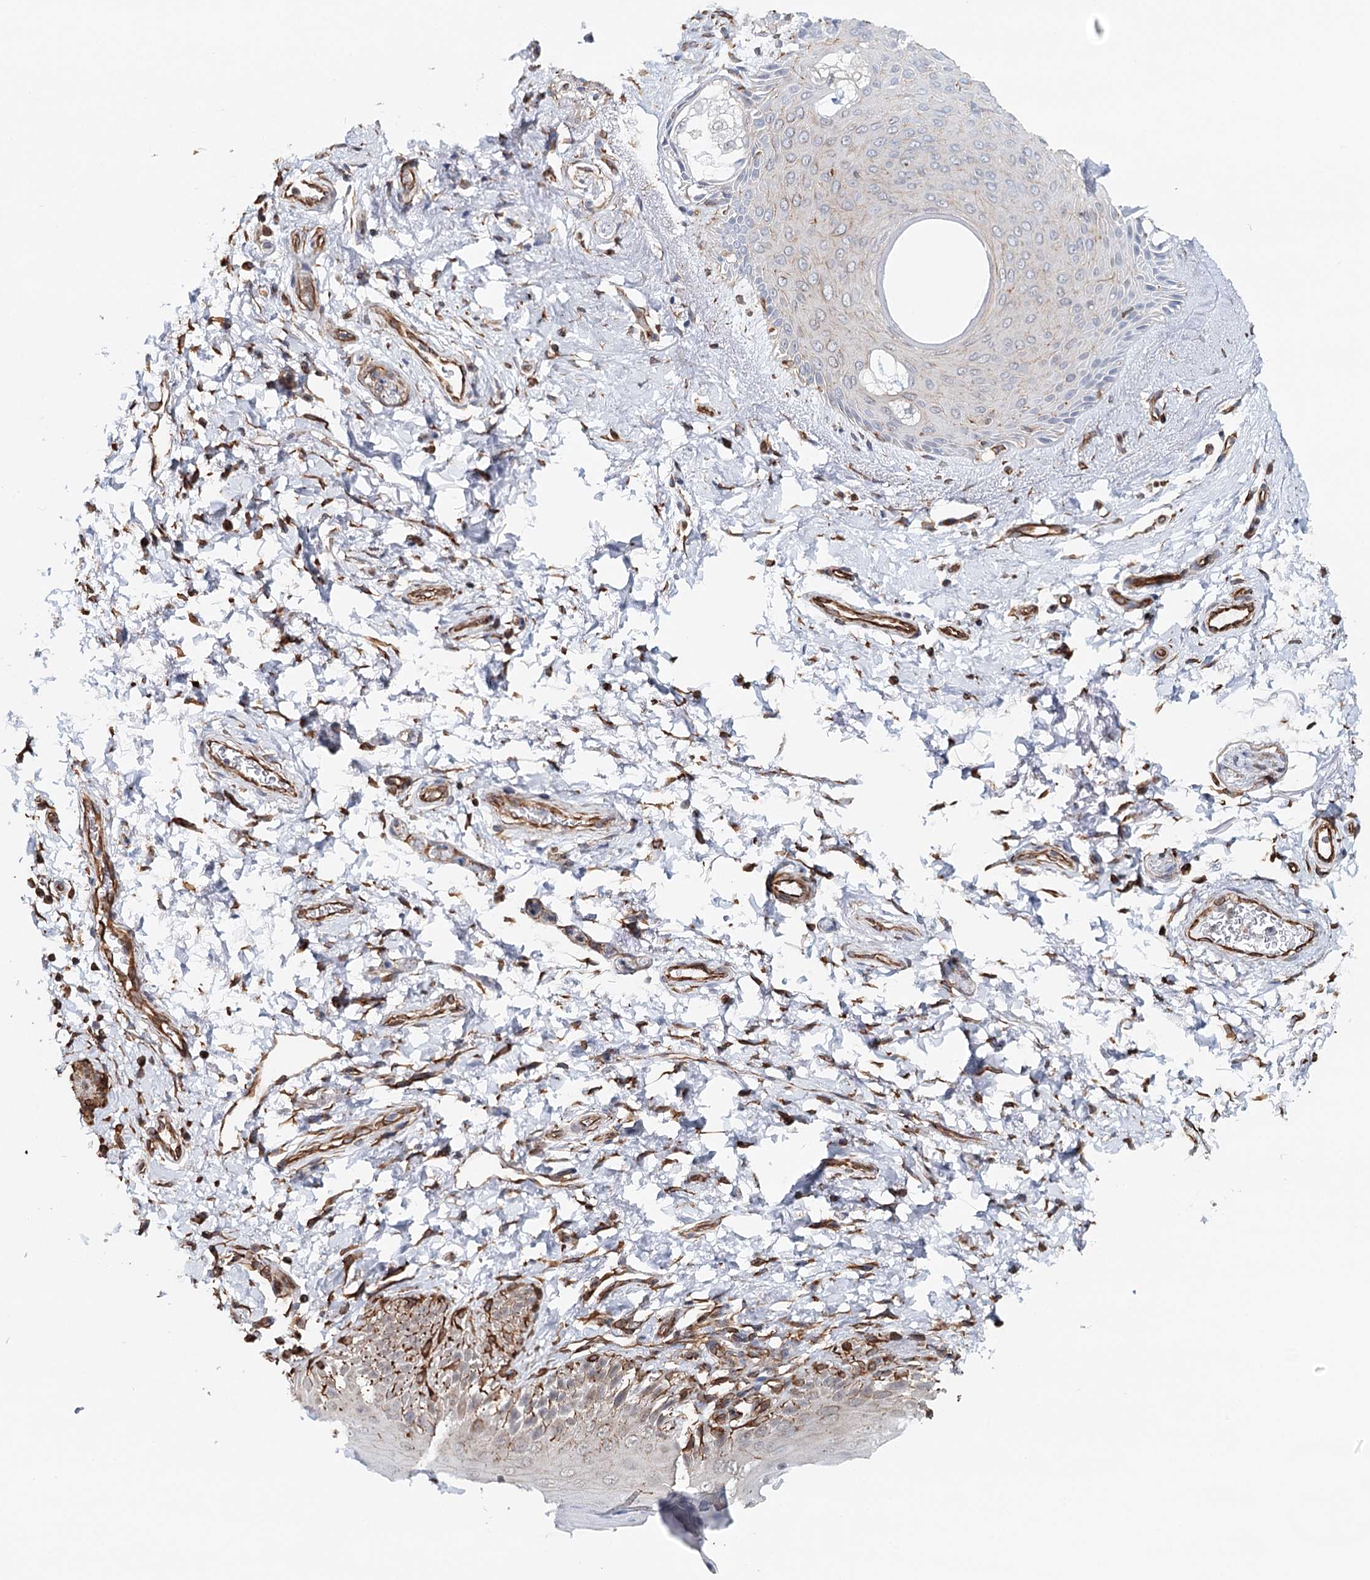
{"staining": {"intensity": "weak", "quantity": "<25%", "location": "cytoplasmic/membranous"}, "tissue": "skin", "cell_type": "Epidermal cells", "image_type": "normal", "snomed": [{"axis": "morphology", "description": "Normal tissue, NOS"}, {"axis": "topography", "description": "Anal"}], "caption": "Immunohistochemistry histopathology image of unremarkable human skin stained for a protein (brown), which shows no staining in epidermal cells.", "gene": "SYNPO", "patient": {"sex": "male", "age": 44}}